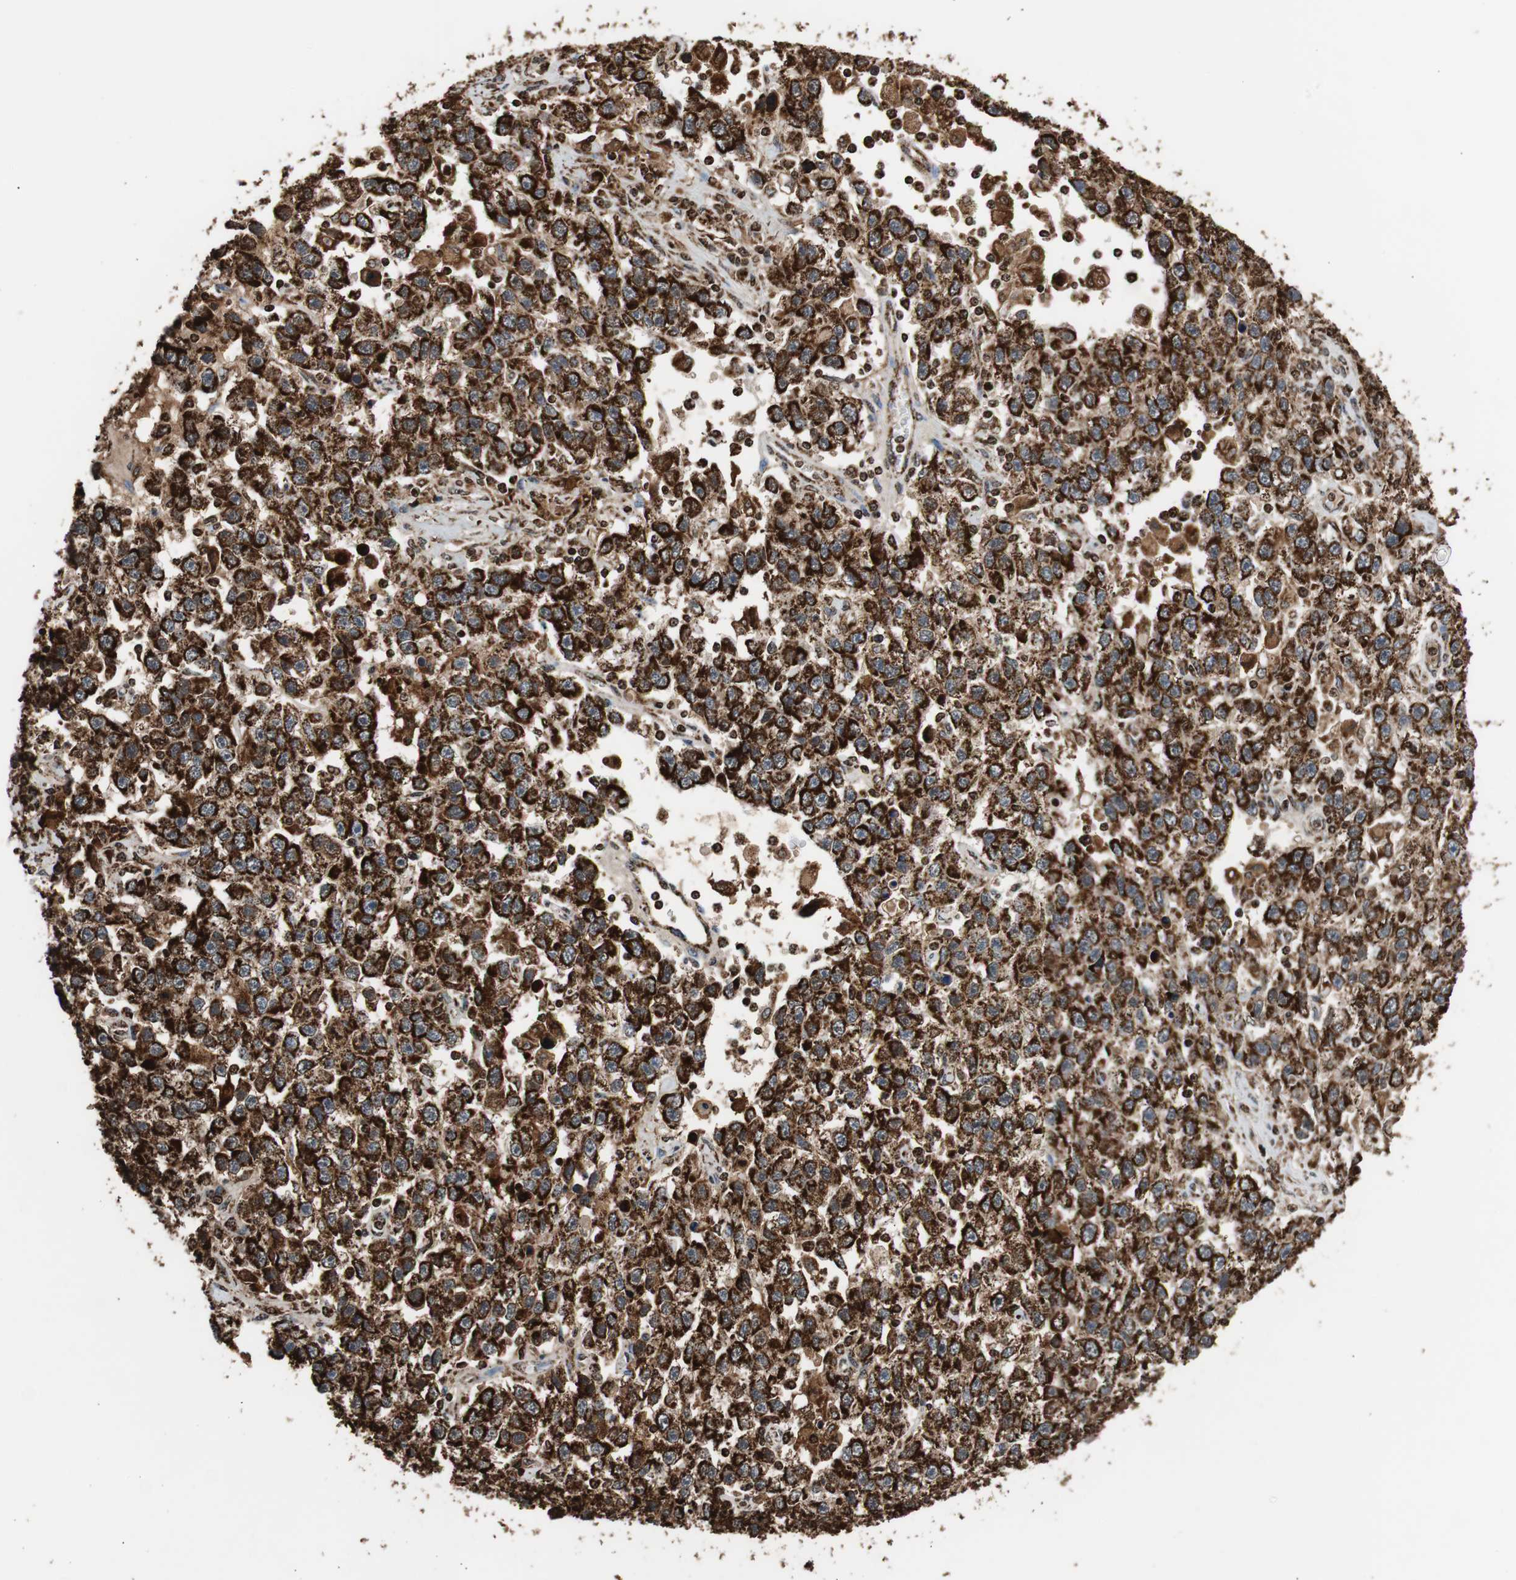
{"staining": {"intensity": "strong", "quantity": ">75%", "location": "cytoplasmic/membranous"}, "tissue": "testis cancer", "cell_type": "Tumor cells", "image_type": "cancer", "snomed": [{"axis": "morphology", "description": "Seminoma, NOS"}, {"axis": "topography", "description": "Testis"}], "caption": "Testis seminoma stained for a protein displays strong cytoplasmic/membranous positivity in tumor cells.", "gene": "HSPA9", "patient": {"sex": "male", "age": 41}}